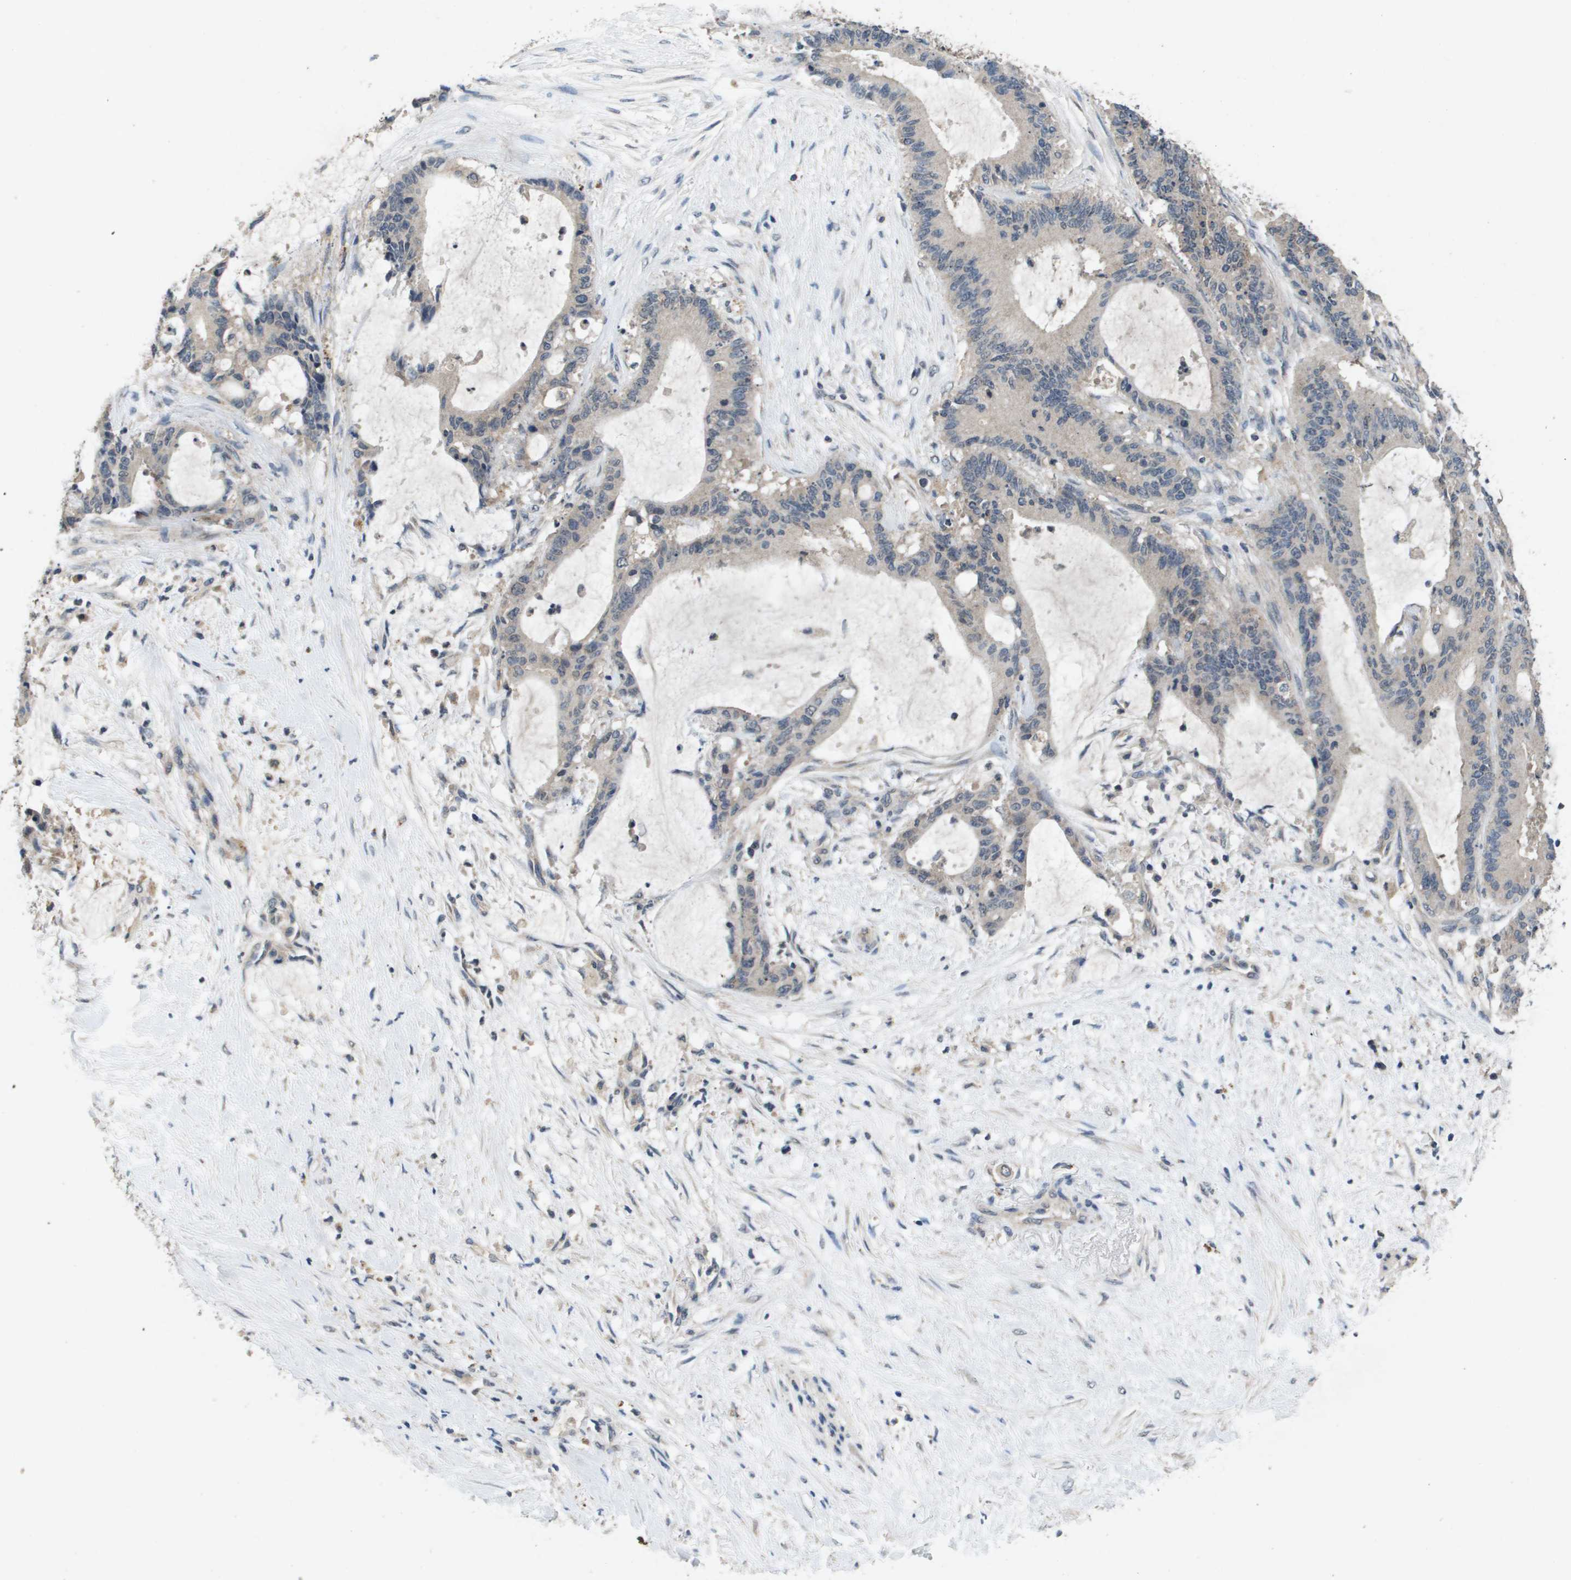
{"staining": {"intensity": "negative", "quantity": "none", "location": "none"}, "tissue": "liver cancer", "cell_type": "Tumor cells", "image_type": "cancer", "snomed": [{"axis": "morphology", "description": "Cholangiocarcinoma"}, {"axis": "topography", "description": "Liver"}], "caption": "Liver cancer stained for a protein using IHC reveals no positivity tumor cells.", "gene": "PROC", "patient": {"sex": "female", "age": 73}}